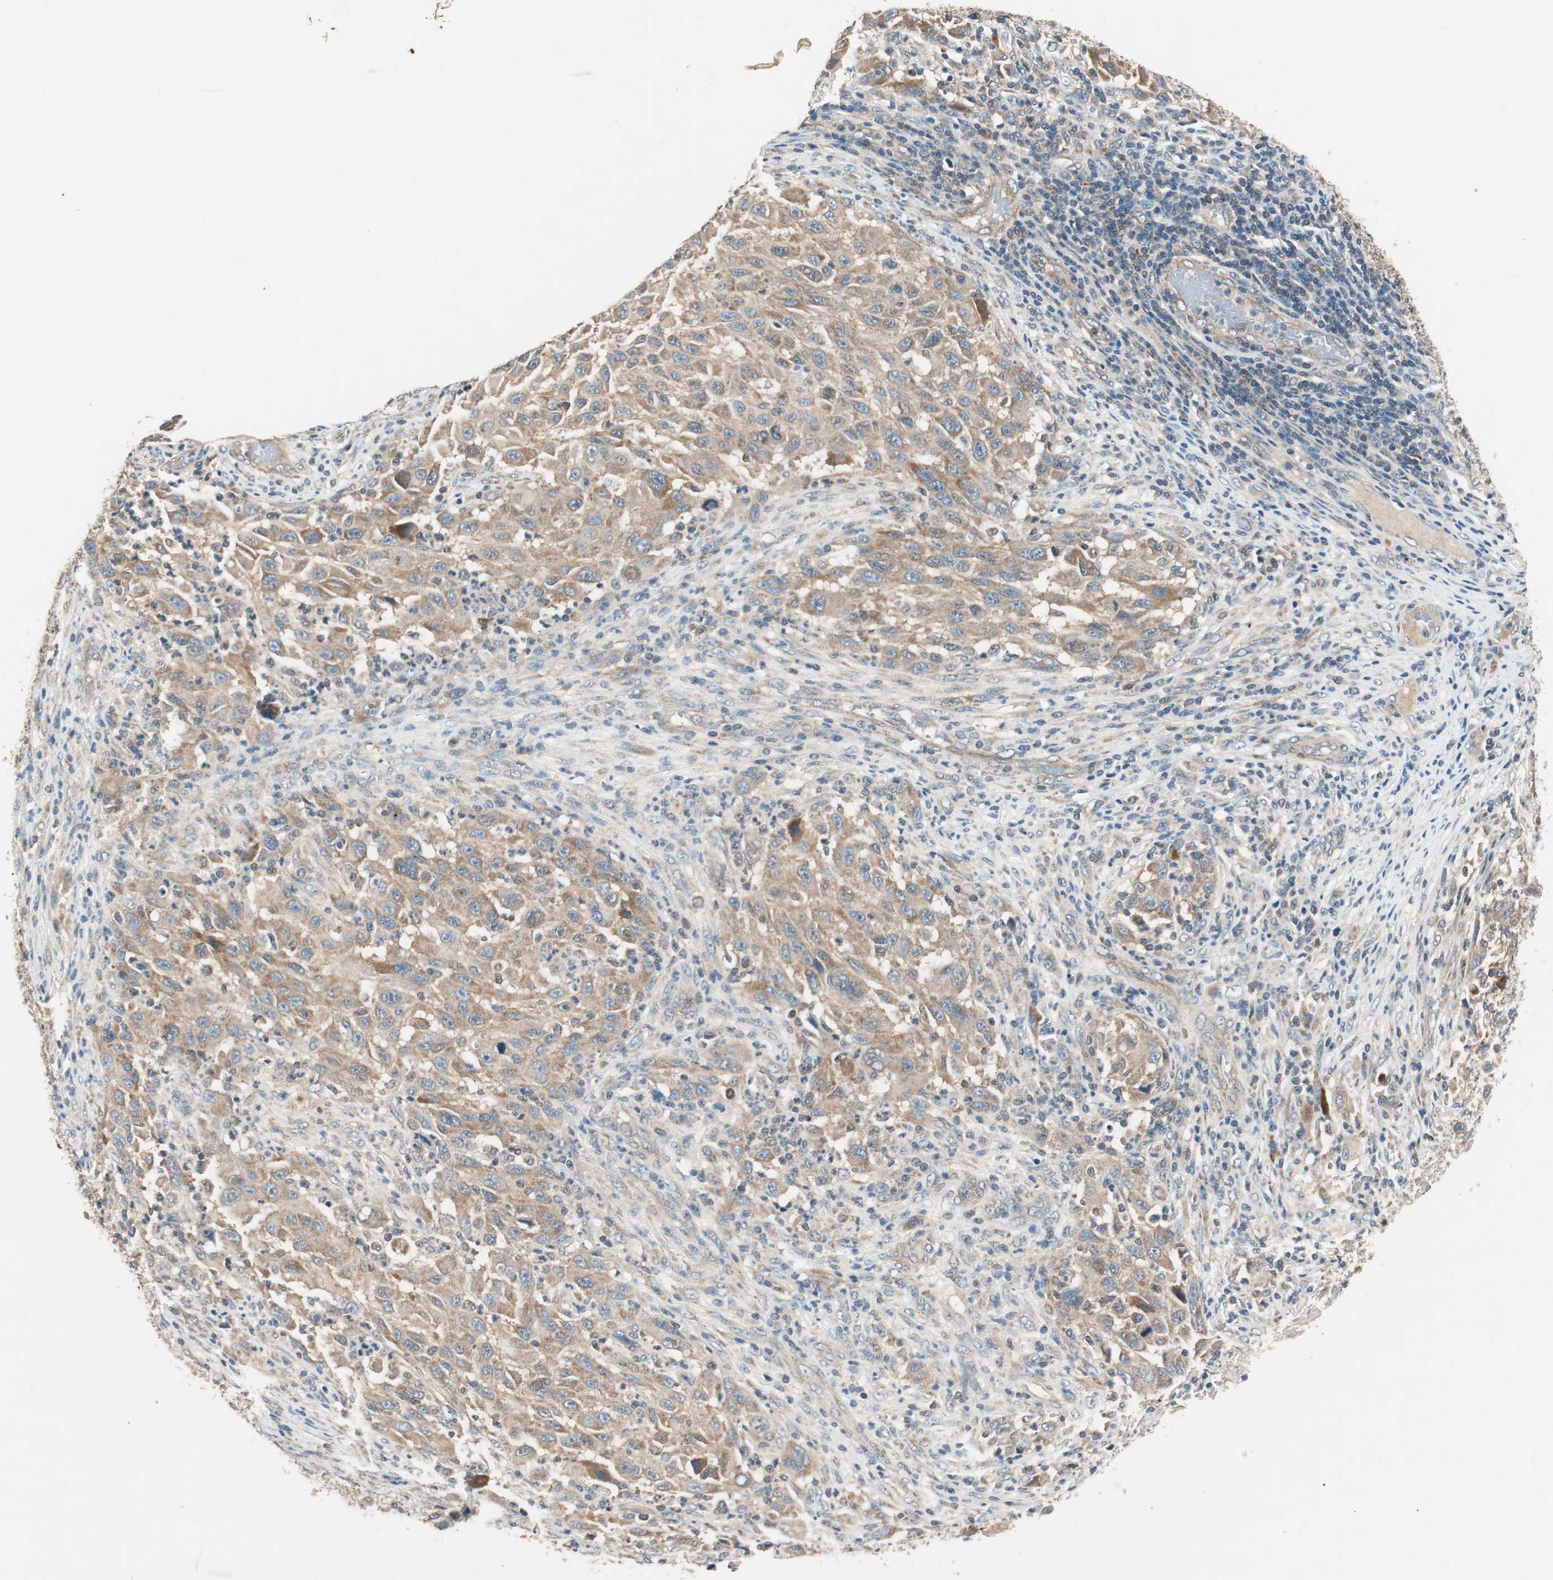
{"staining": {"intensity": "moderate", "quantity": ">75%", "location": "cytoplasmic/membranous"}, "tissue": "melanoma", "cell_type": "Tumor cells", "image_type": "cancer", "snomed": [{"axis": "morphology", "description": "Malignant melanoma, Metastatic site"}, {"axis": "topography", "description": "Lymph node"}], "caption": "An IHC photomicrograph of tumor tissue is shown. Protein staining in brown shows moderate cytoplasmic/membranous positivity in malignant melanoma (metastatic site) within tumor cells.", "gene": "HPN", "patient": {"sex": "male", "age": 61}}